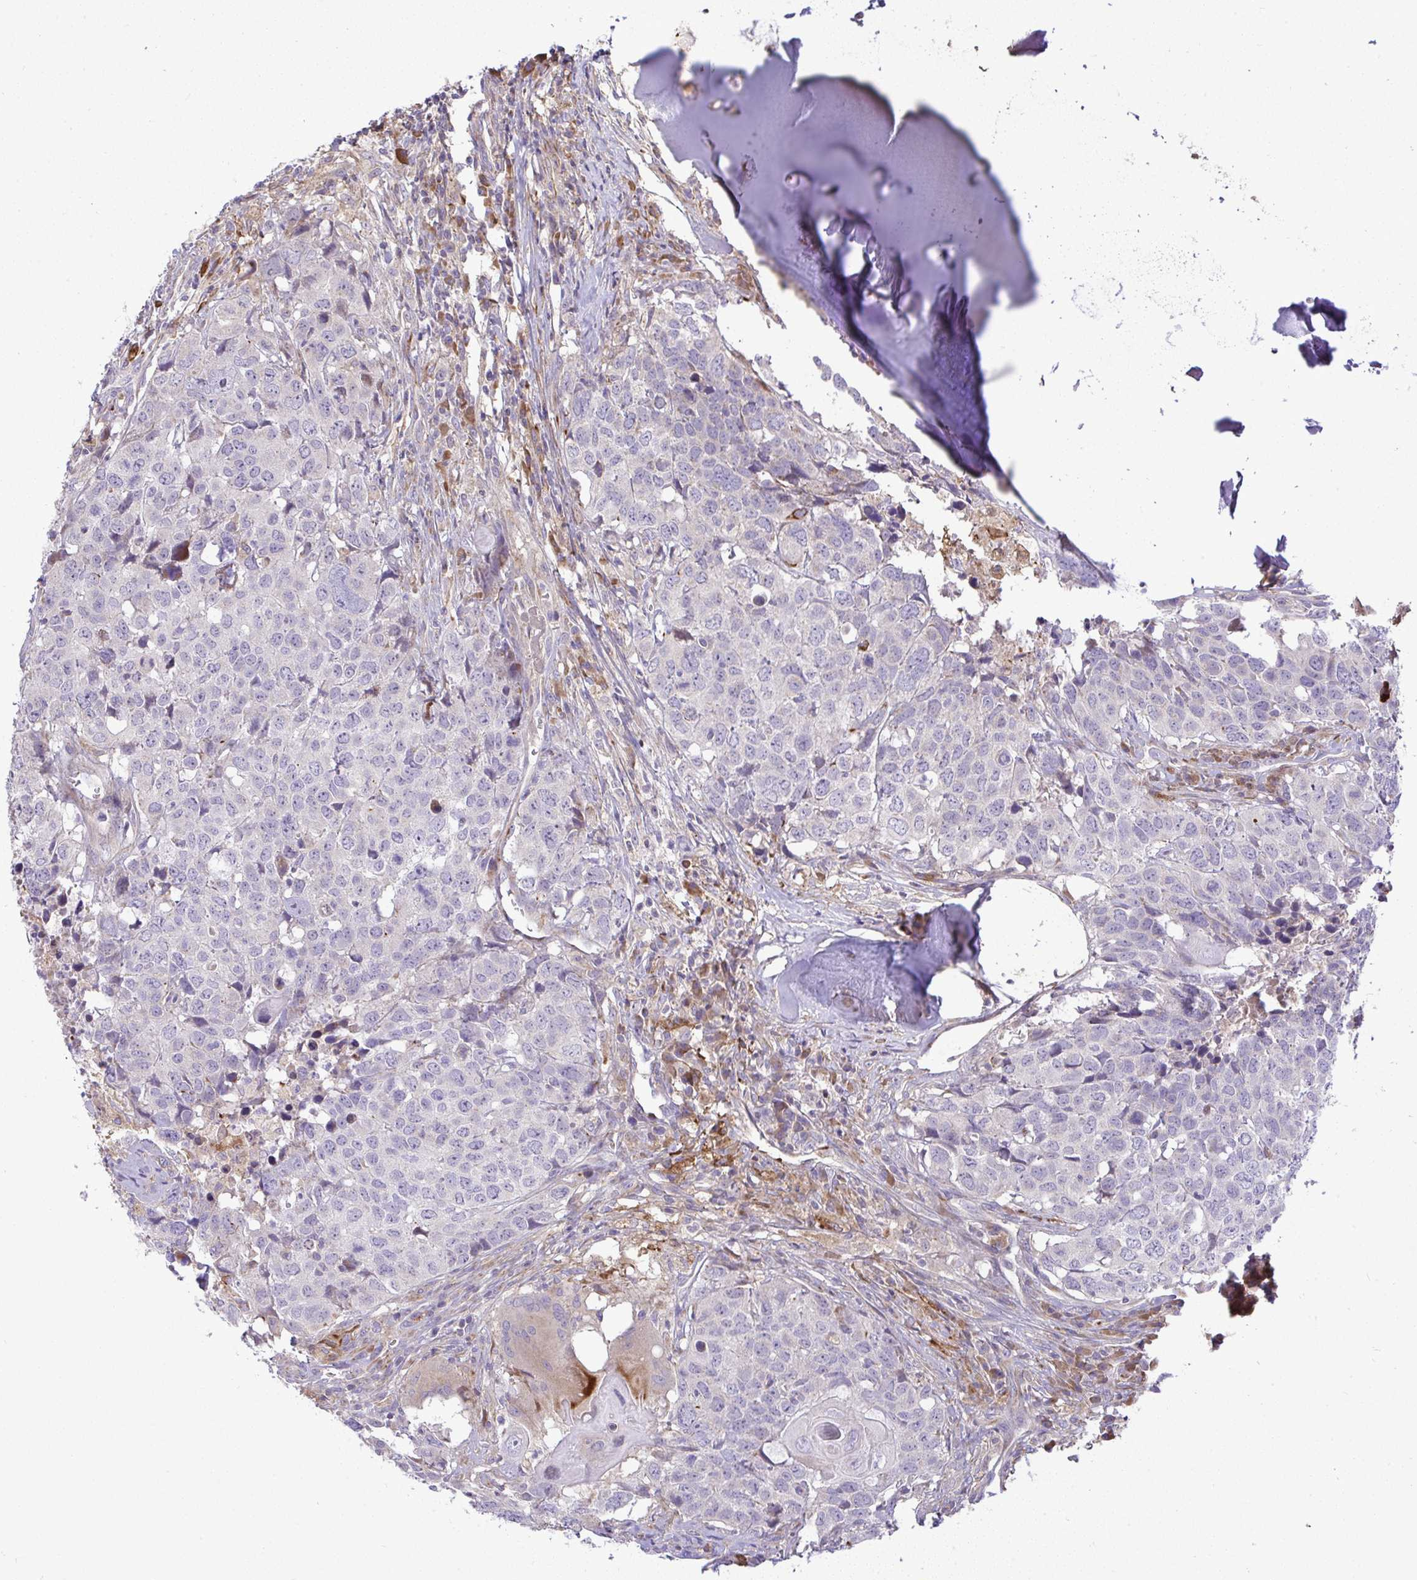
{"staining": {"intensity": "negative", "quantity": "none", "location": "none"}, "tissue": "head and neck cancer", "cell_type": "Tumor cells", "image_type": "cancer", "snomed": [{"axis": "morphology", "description": "Normal tissue, NOS"}, {"axis": "morphology", "description": "Squamous cell carcinoma, NOS"}, {"axis": "topography", "description": "Skeletal muscle"}, {"axis": "topography", "description": "Vascular tissue"}, {"axis": "topography", "description": "Peripheral nerve tissue"}, {"axis": "topography", "description": "Head-Neck"}], "caption": "Tumor cells show no significant protein positivity in head and neck squamous cell carcinoma.", "gene": "GRID2", "patient": {"sex": "male", "age": 66}}